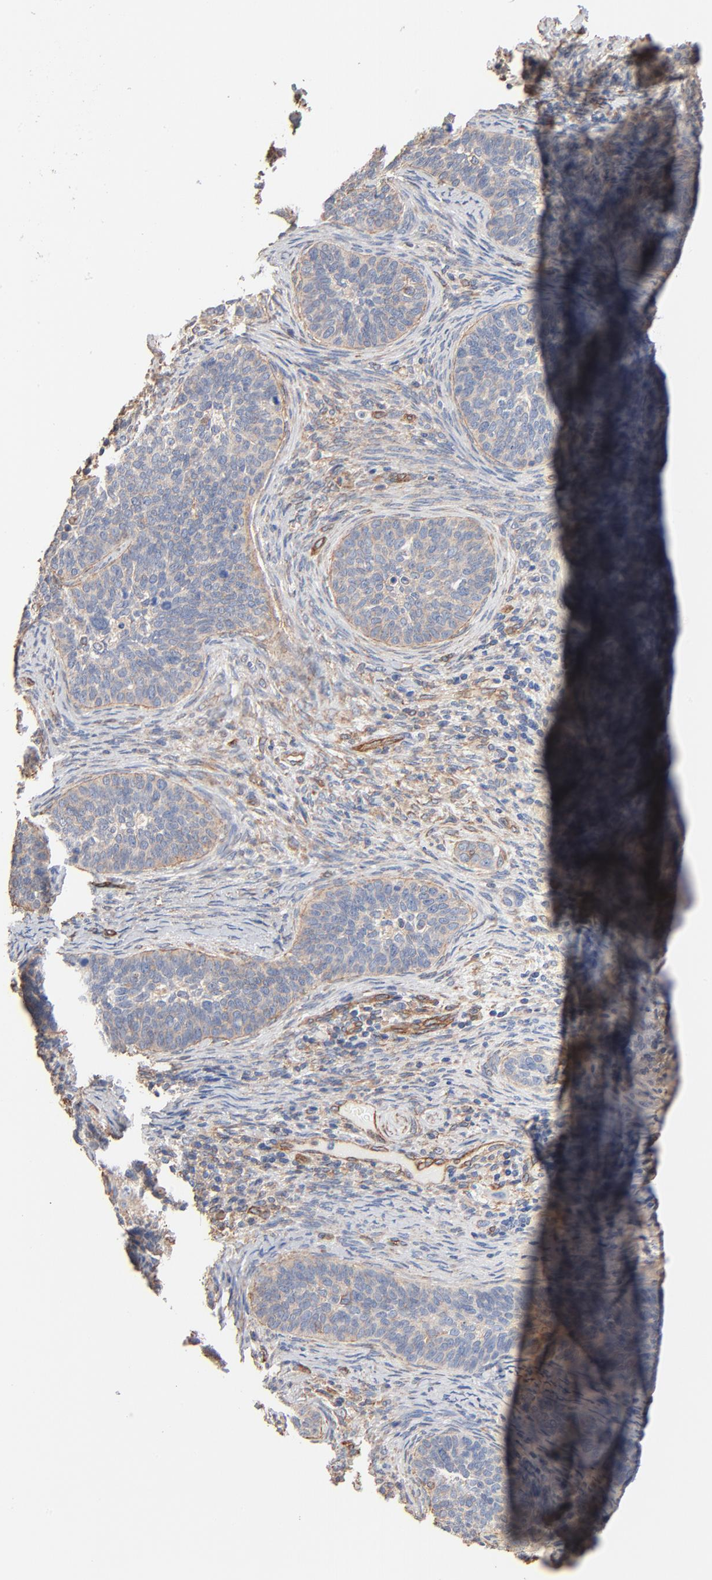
{"staining": {"intensity": "negative", "quantity": "none", "location": "none"}, "tissue": "cervical cancer", "cell_type": "Tumor cells", "image_type": "cancer", "snomed": [{"axis": "morphology", "description": "Squamous cell carcinoma, NOS"}, {"axis": "topography", "description": "Cervix"}], "caption": "Cervical cancer was stained to show a protein in brown. There is no significant positivity in tumor cells.", "gene": "ABCD4", "patient": {"sex": "female", "age": 33}}